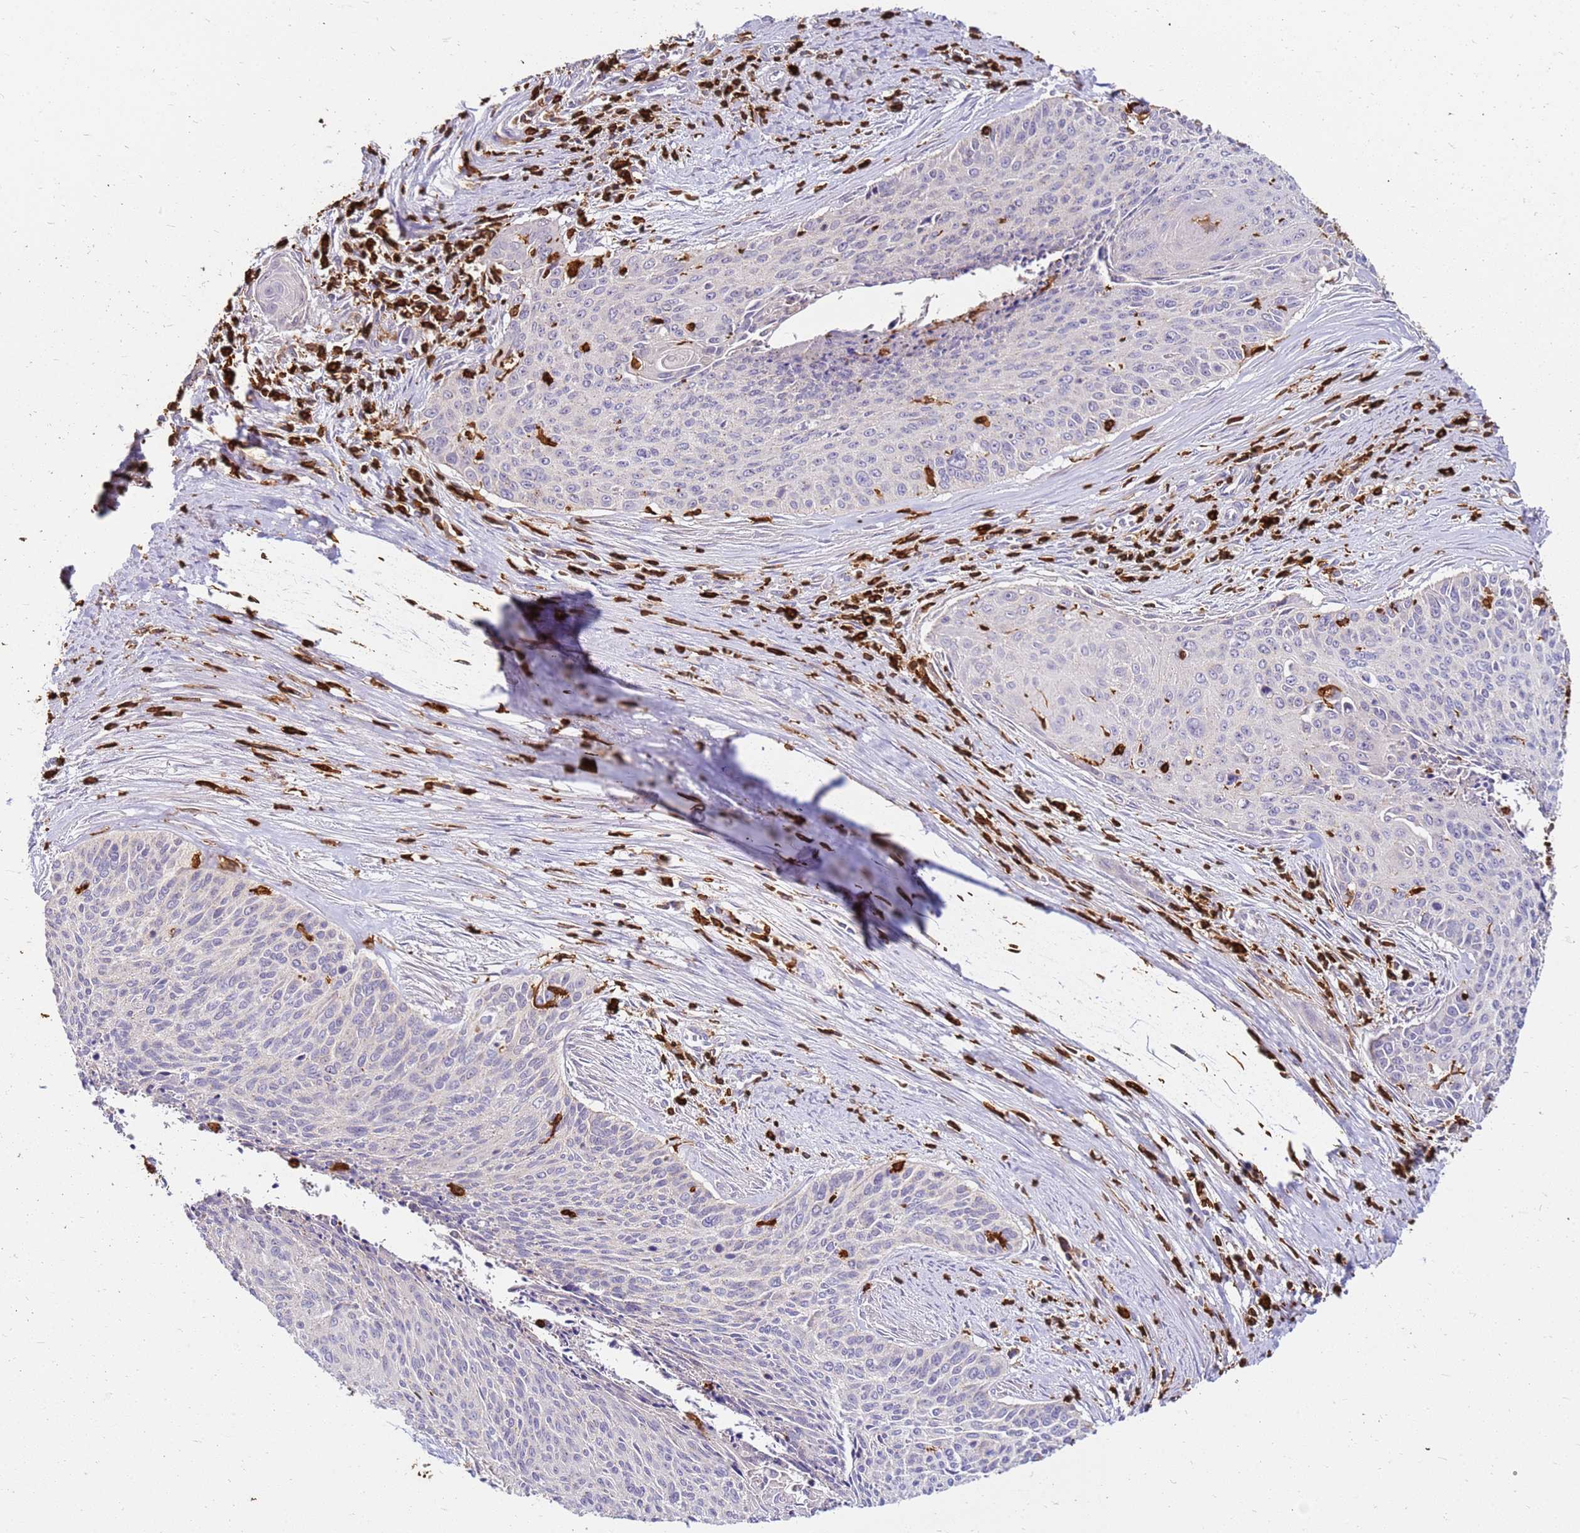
{"staining": {"intensity": "negative", "quantity": "none", "location": "none"}, "tissue": "cervical cancer", "cell_type": "Tumor cells", "image_type": "cancer", "snomed": [{"axis": "morphology", "description": "Squamous cell carcinoma, NOS"}, {"axis": "topography", "description": "Cervix"}], "caption": "Protein analysis of squamous cell carcinoma (cervical) reveals no significant staining in tumor cells.", "gene": "CORO1A", "patient": {"sex": "female", "age": 55}}